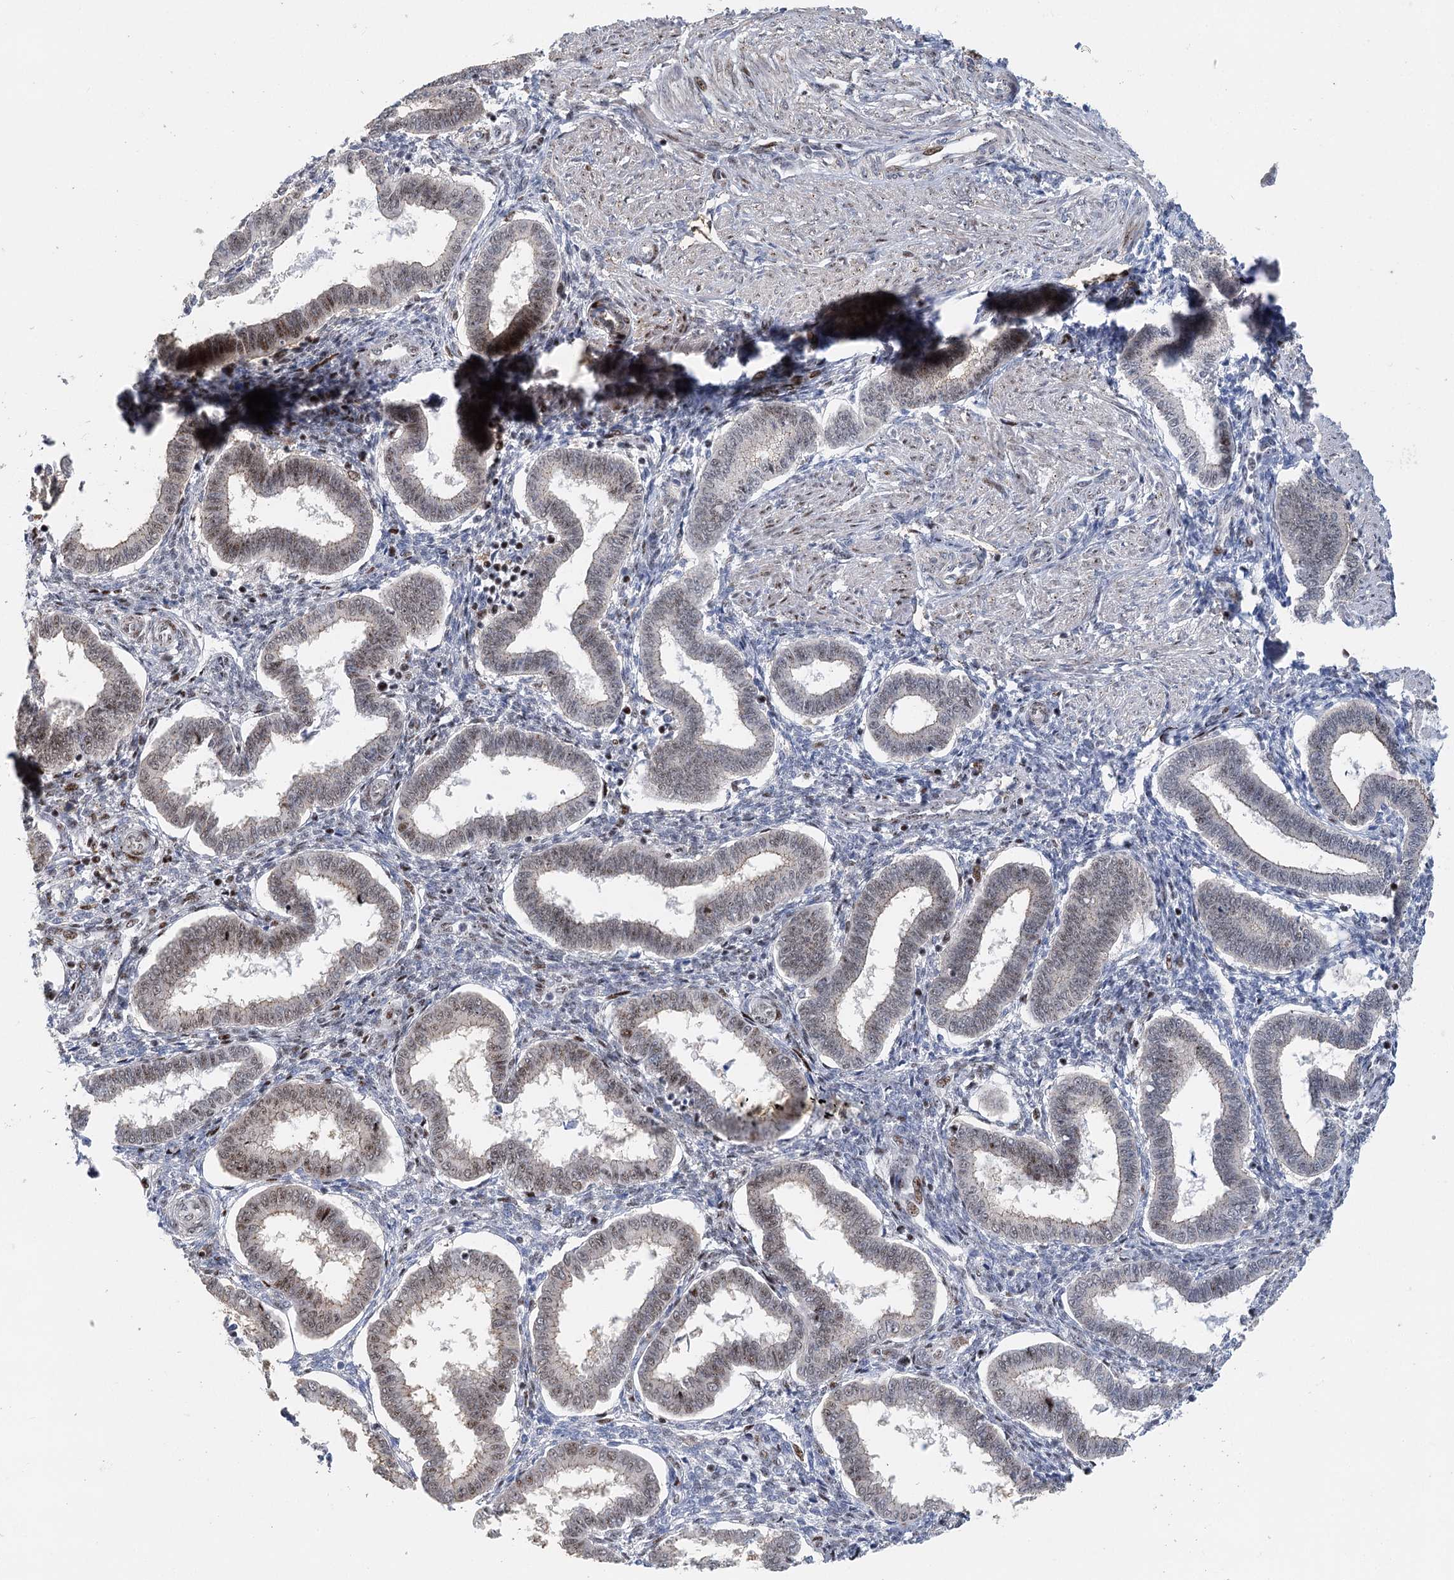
{"staining": {"intensity": "moderate", "quantity": "<25%", "location": "nuclear"}, "tissue": "endometrium", "cell_type": "Cells in endometrial stroma", "image_type": "normal", "snomed": [{"axis": "morphology", "description": "Normal tissue, NOS"}, {"axis": "topography", "description": "Endometrium"}], "caption": "Immunohistochemical staining of benign endometrium demonstrates <25% levels of moderate nuclear protein expression in about <25% of cells in endometrial stroma.", "gene": "CAMTA1", "patient": {"sex": "female", "age": 24}}